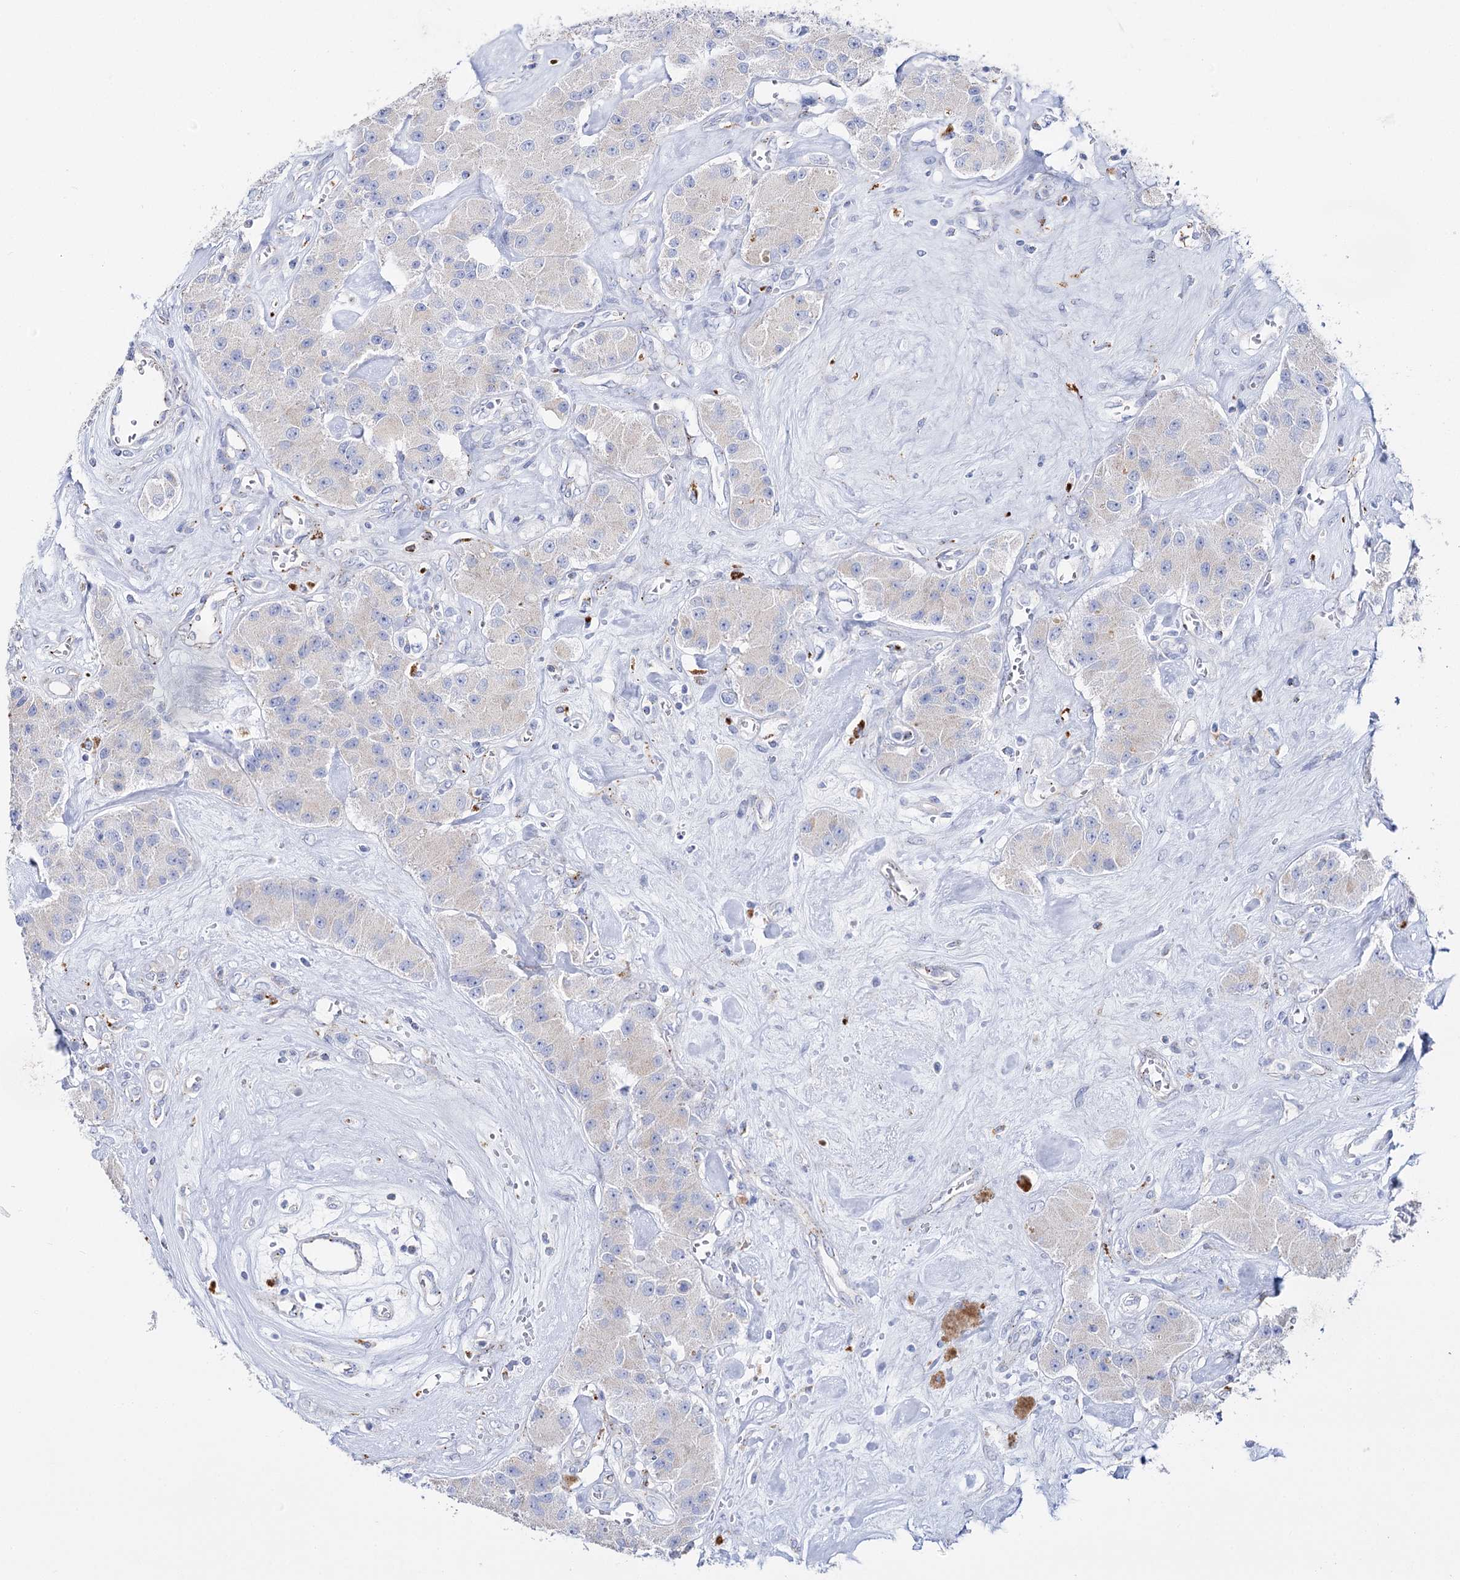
{"staining": {"intensity": "negative", "quantity": "none", "location": "none"}, "tissue": "carcinoid", "cell_type": "Tumor cells", "image_type": "cancer", "snomed": [{"axis": "morphology", "description": "Carcinoid, malignant, NOS"}, {"axis": "topography", "description": "Pancreas"}], "caption": "Tumor cells show no significant protein staining in malignant carcinoid.", "gene": "SLC3A1", "patient": {"sex": "male", "age": 41}}